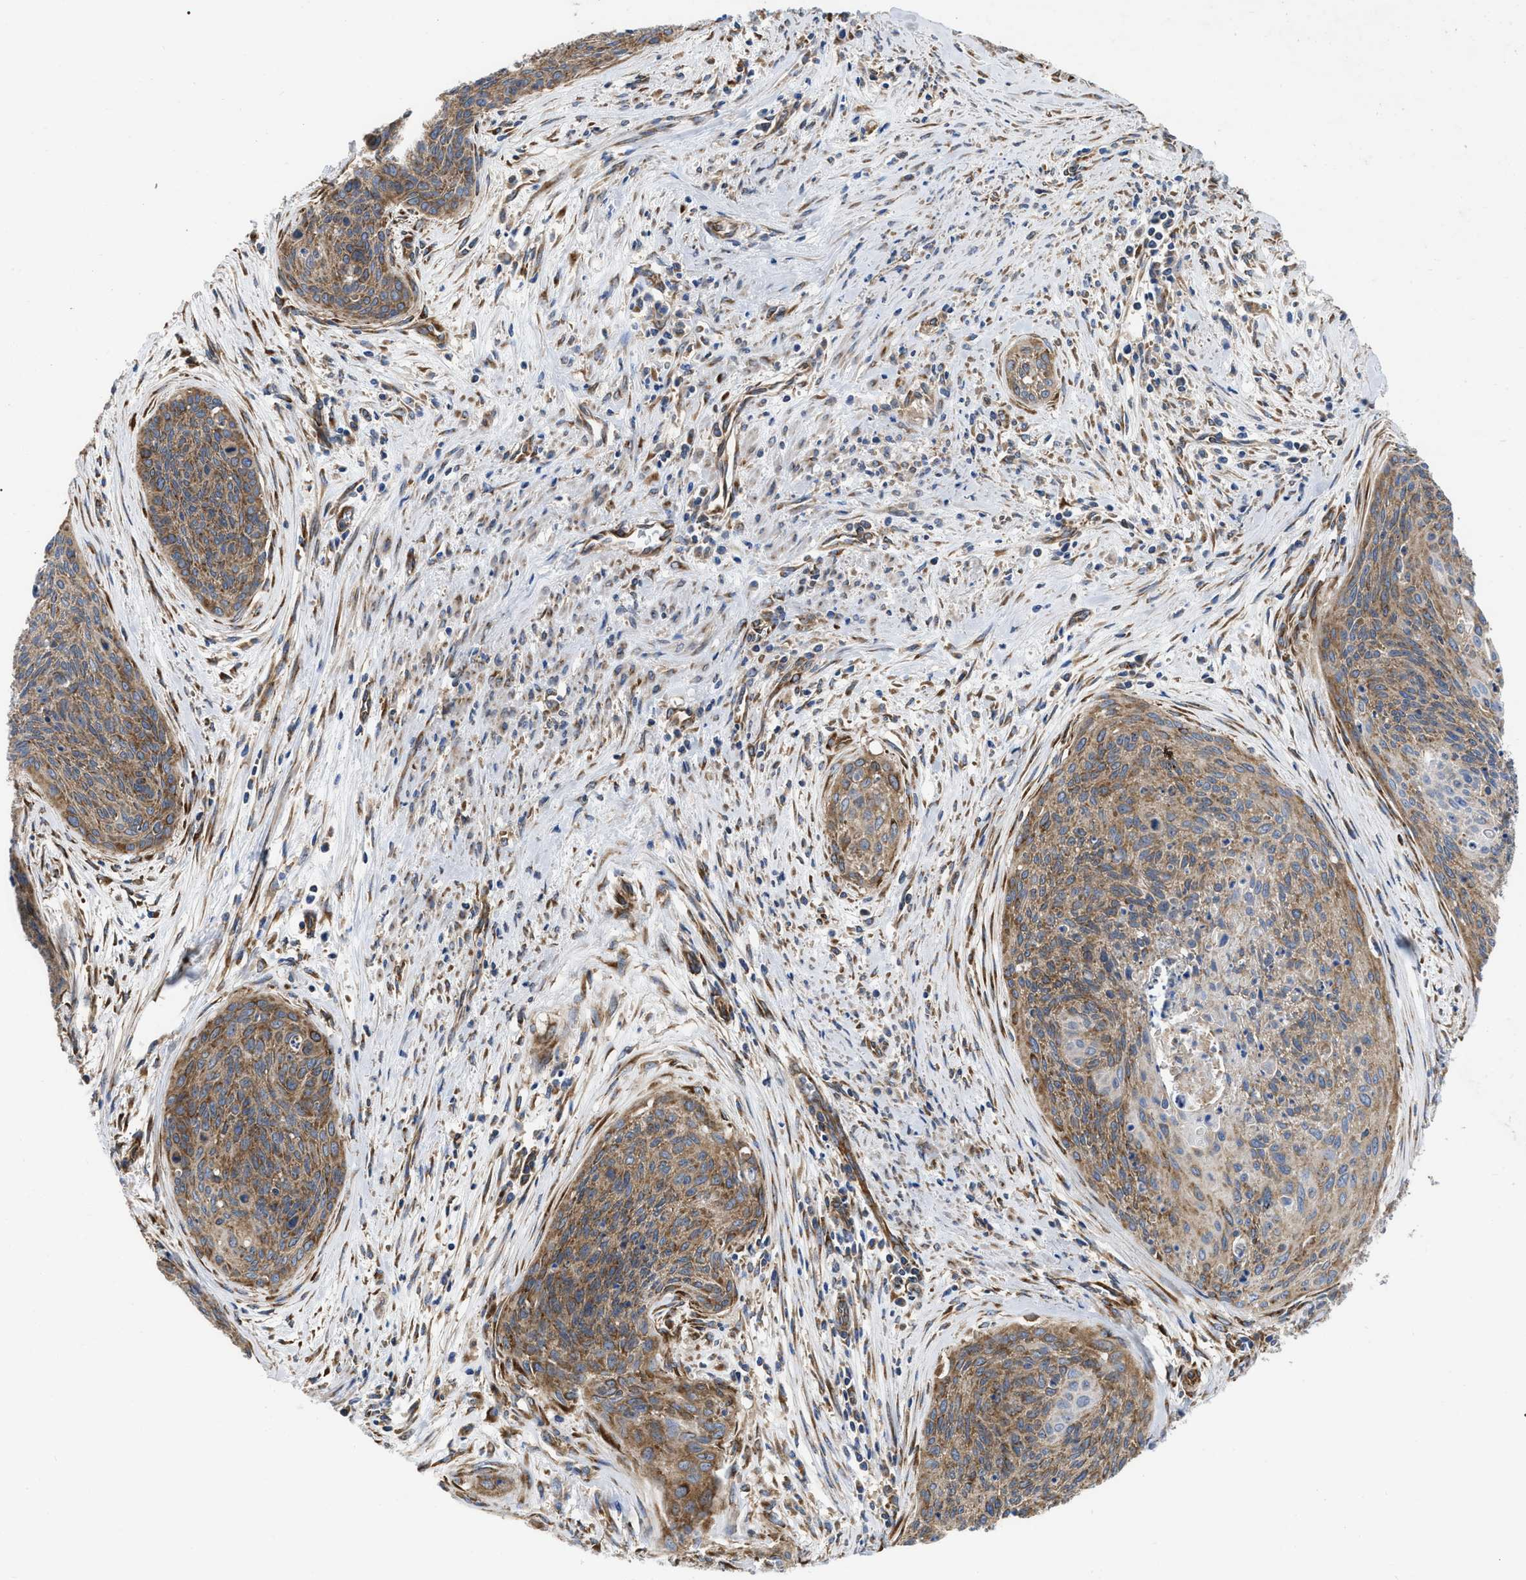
{"staining": {"intensity": "moderate", "quantity": ">75%", "location": "cytoplasmic/membranous"}, "tissue": "cervical cancer", "cell_type": "Tumor cells", "image_type": "cancer", "snomed": [{"axis": "morphology", "description": "Squamous cell carcinoma, NOS"}, {"axis": "topography", "description": "Cervix"}], "caption": "Tumor cells exhibit moderate cytoplasmic/membranous expression in approximately >75% of cells in cervical squamous cell carcinoma.", "gene": "FAM120A", "patient": {"sex": "female", "age": 55}}